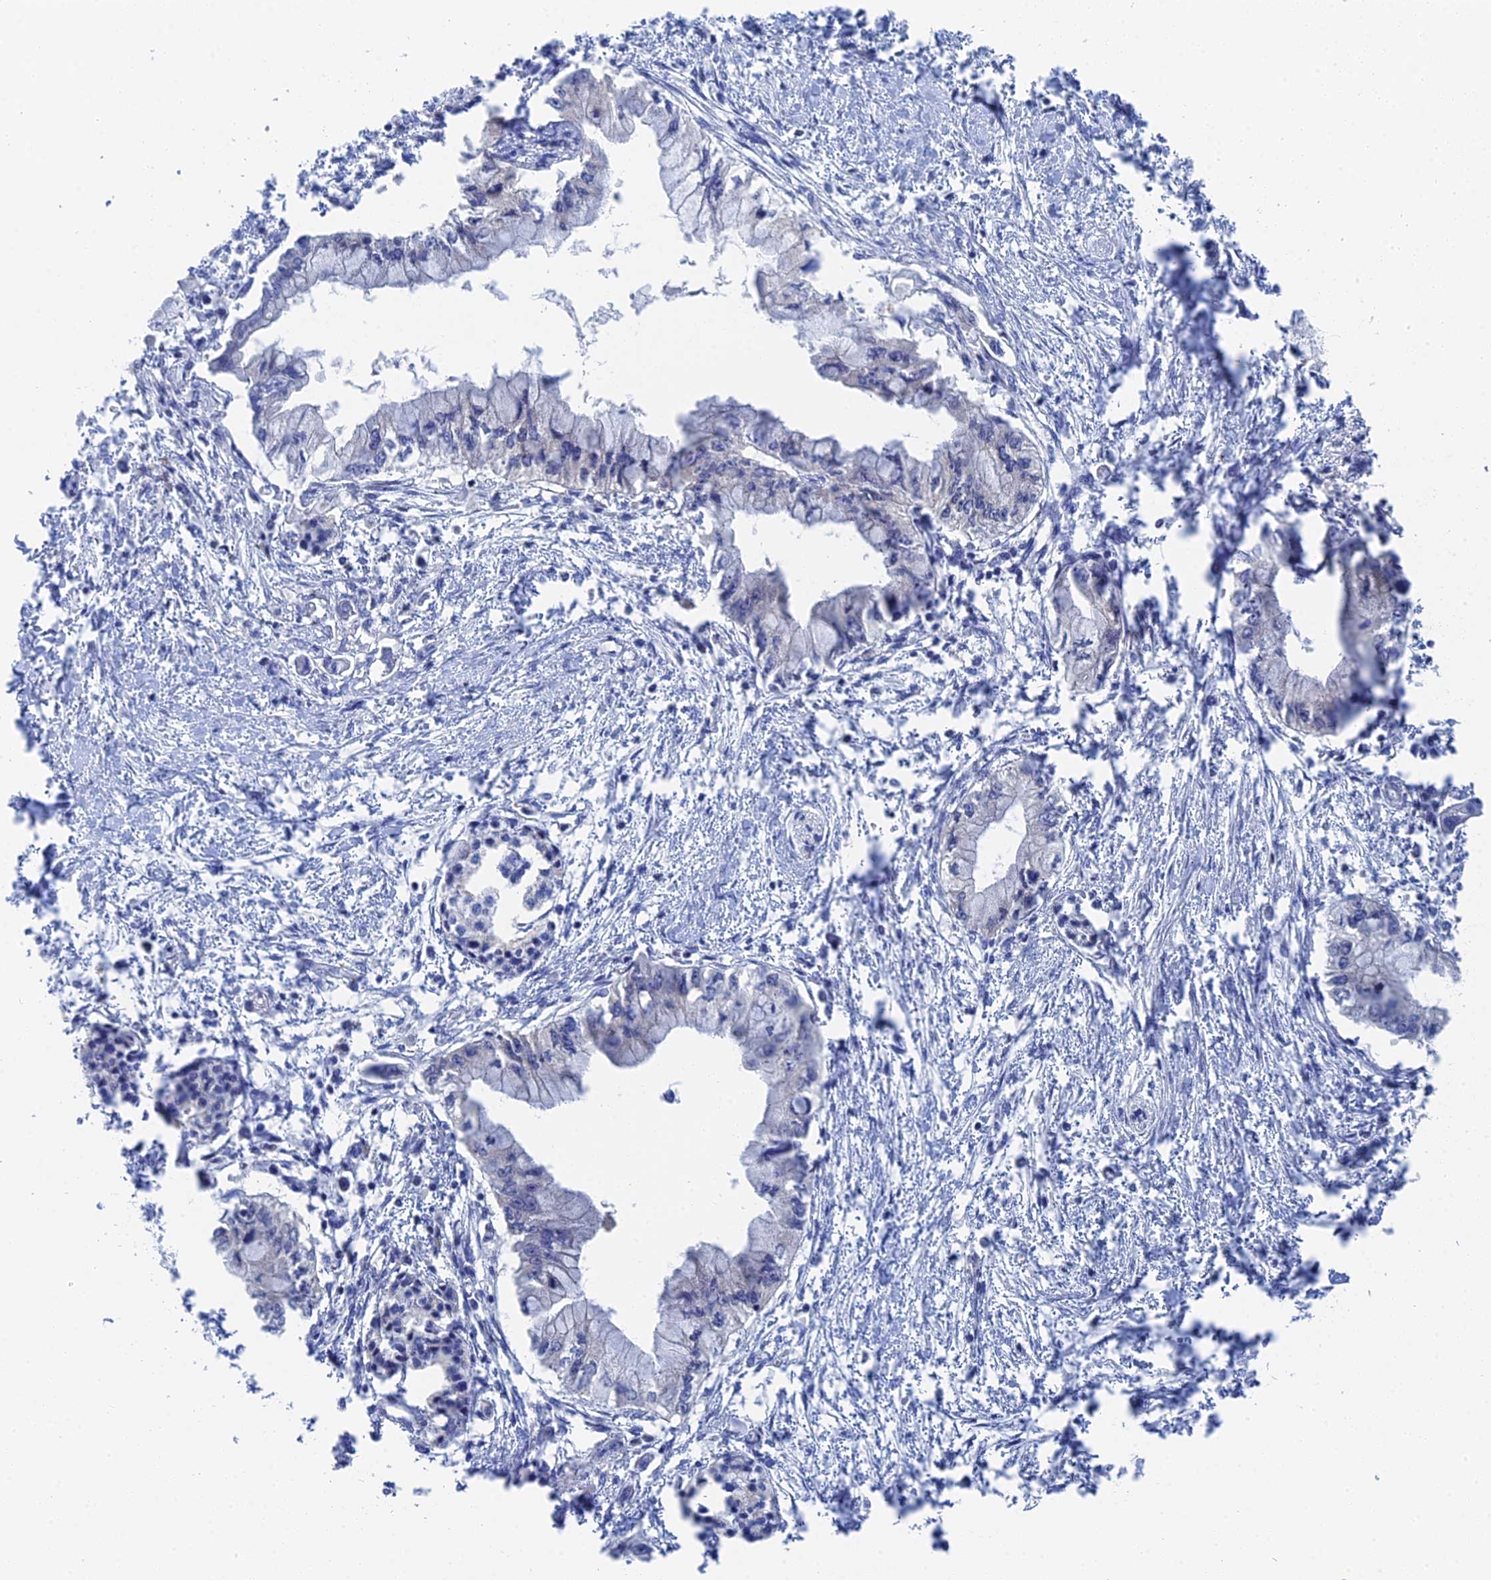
{"staining": {"intensity": "negative", "quantity": "none", "location": "none"}, "tissue": "pancreatic cancer", "cell_type": "Tumor cells", "image_type": "cancer", "snomed": [{"axis": "morphology", "description": "Adenocarcinoma, NOS"}, {"axis": "topography", "description": "Pancreas"}], "caption": "This is an immunohistochemistry (IHC) micrograph of adenocarcinoma (pancreatic). There is no positivity in tumor cells.", "gene": "MTHFSD", "patient": {"sex": "male", "age": 48}}